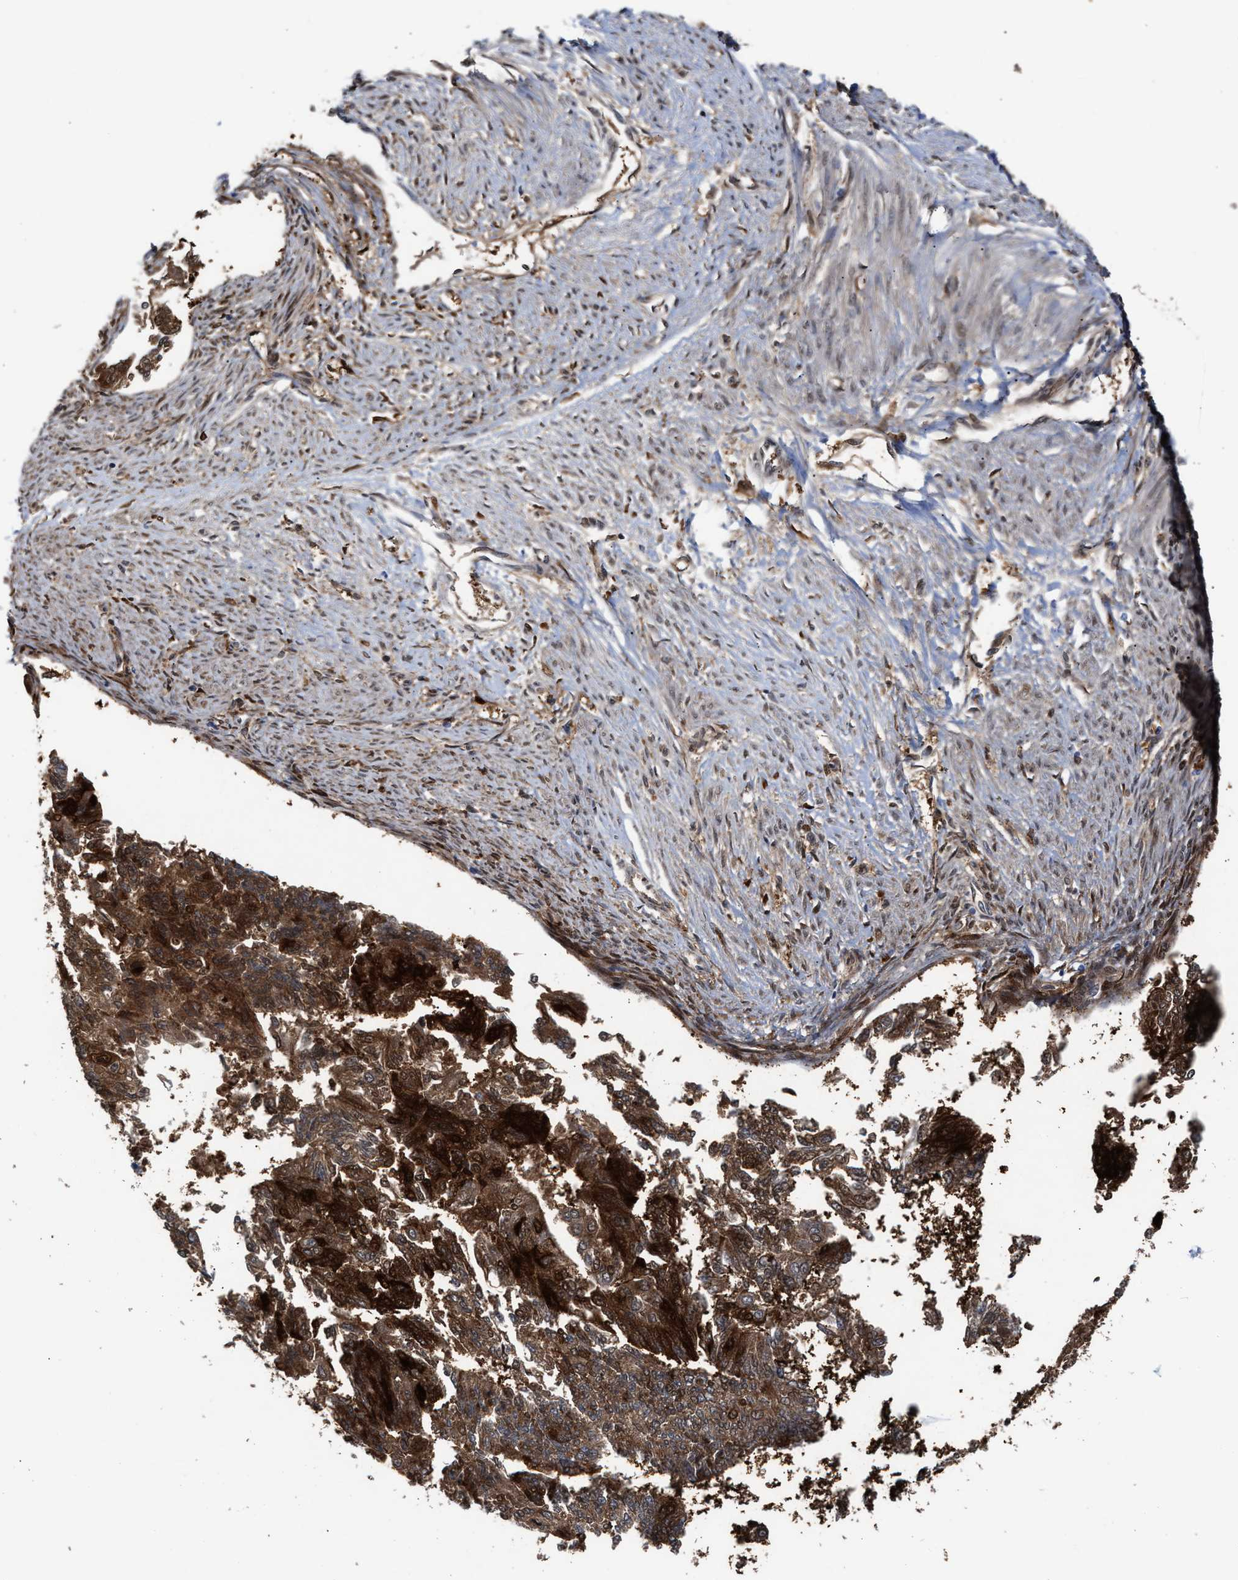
{"staining": {"intensity": "moderate", "quantity": ">75%", "location": "cytoplasmic/membranous,nuclear"}, "tissue": "endometrial cancer", "cell_type": "Tumor cells", "image_type": "cancer", "snomed": [{"axis": "morphology", "description": "Adenocarcinoma, NOS"}, {"axis": "topography", "description": "Endometrium"}], "caption": "Brown immunohistochemical staining in human endometrial cancer (adenocarcinoma) displays moderate cytoplasmic/membranous and nuclear expression in about >75% of tumor cells.", "gene": "TP53I3", "patient": {"sex": "female", "age": 32}}